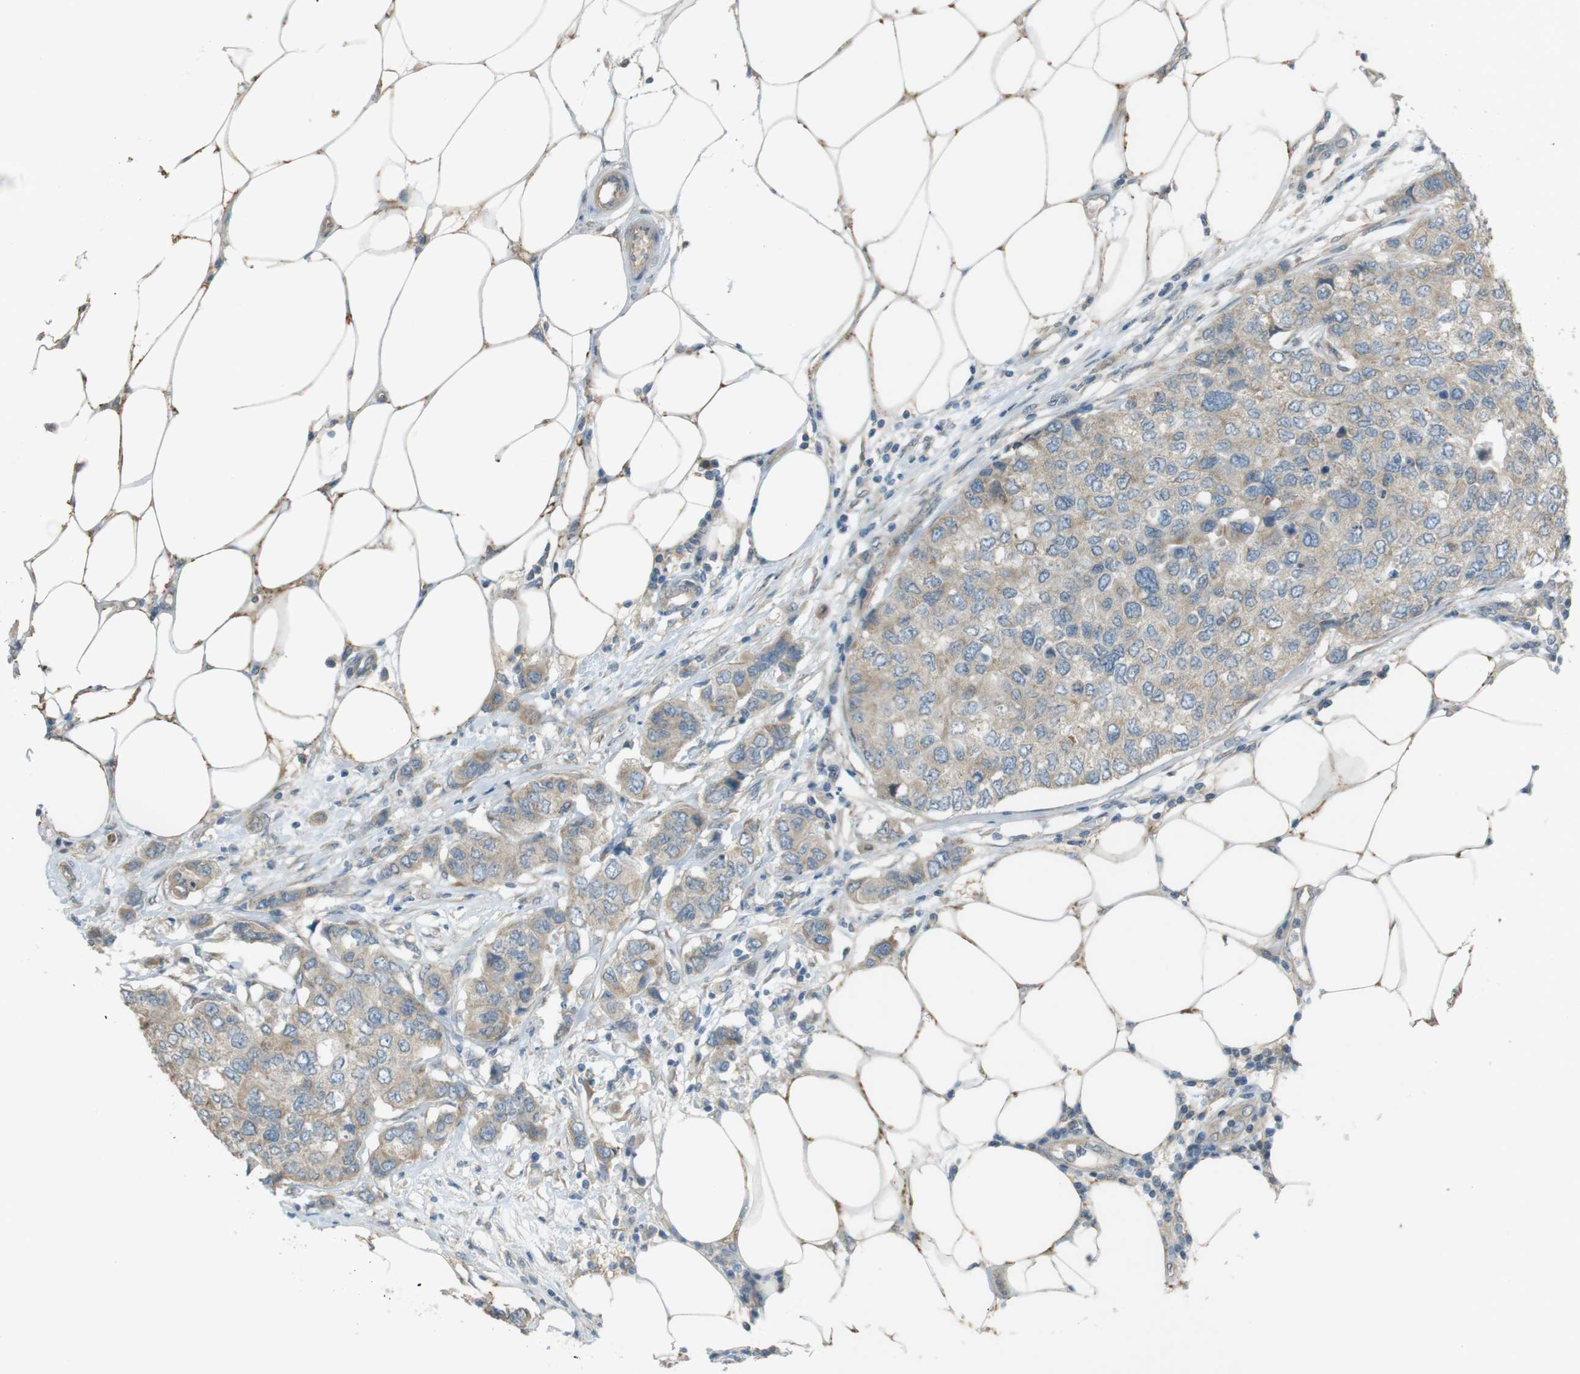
{"staining": {"intensity": "weak", "quantity": ">75%", "location": "cytoplasmic/membranous"}, "tissue": "breast cancer", "cell_type": "Tumor cells", "image_type": "cancer", "snomed": [{"axis": "morphology", "description": "Duct carcinoma"}, {"axis": "topography", "description": "Breast"}], "caption": "Invasive ductal carcinoma (breast) tissue displays weak cytoplasmic/membranous positivity in about >75% of tumor cells, visualized by immunohistochemistry. The staining is performed using DAB (3,3'-diaminobenzidine) brown chromogen to label protein expression. The nuclei are counter-stained blue using hematoxylin.", "gene": "TMEM41B", "patient": {"sex": "female", "age": 50}}